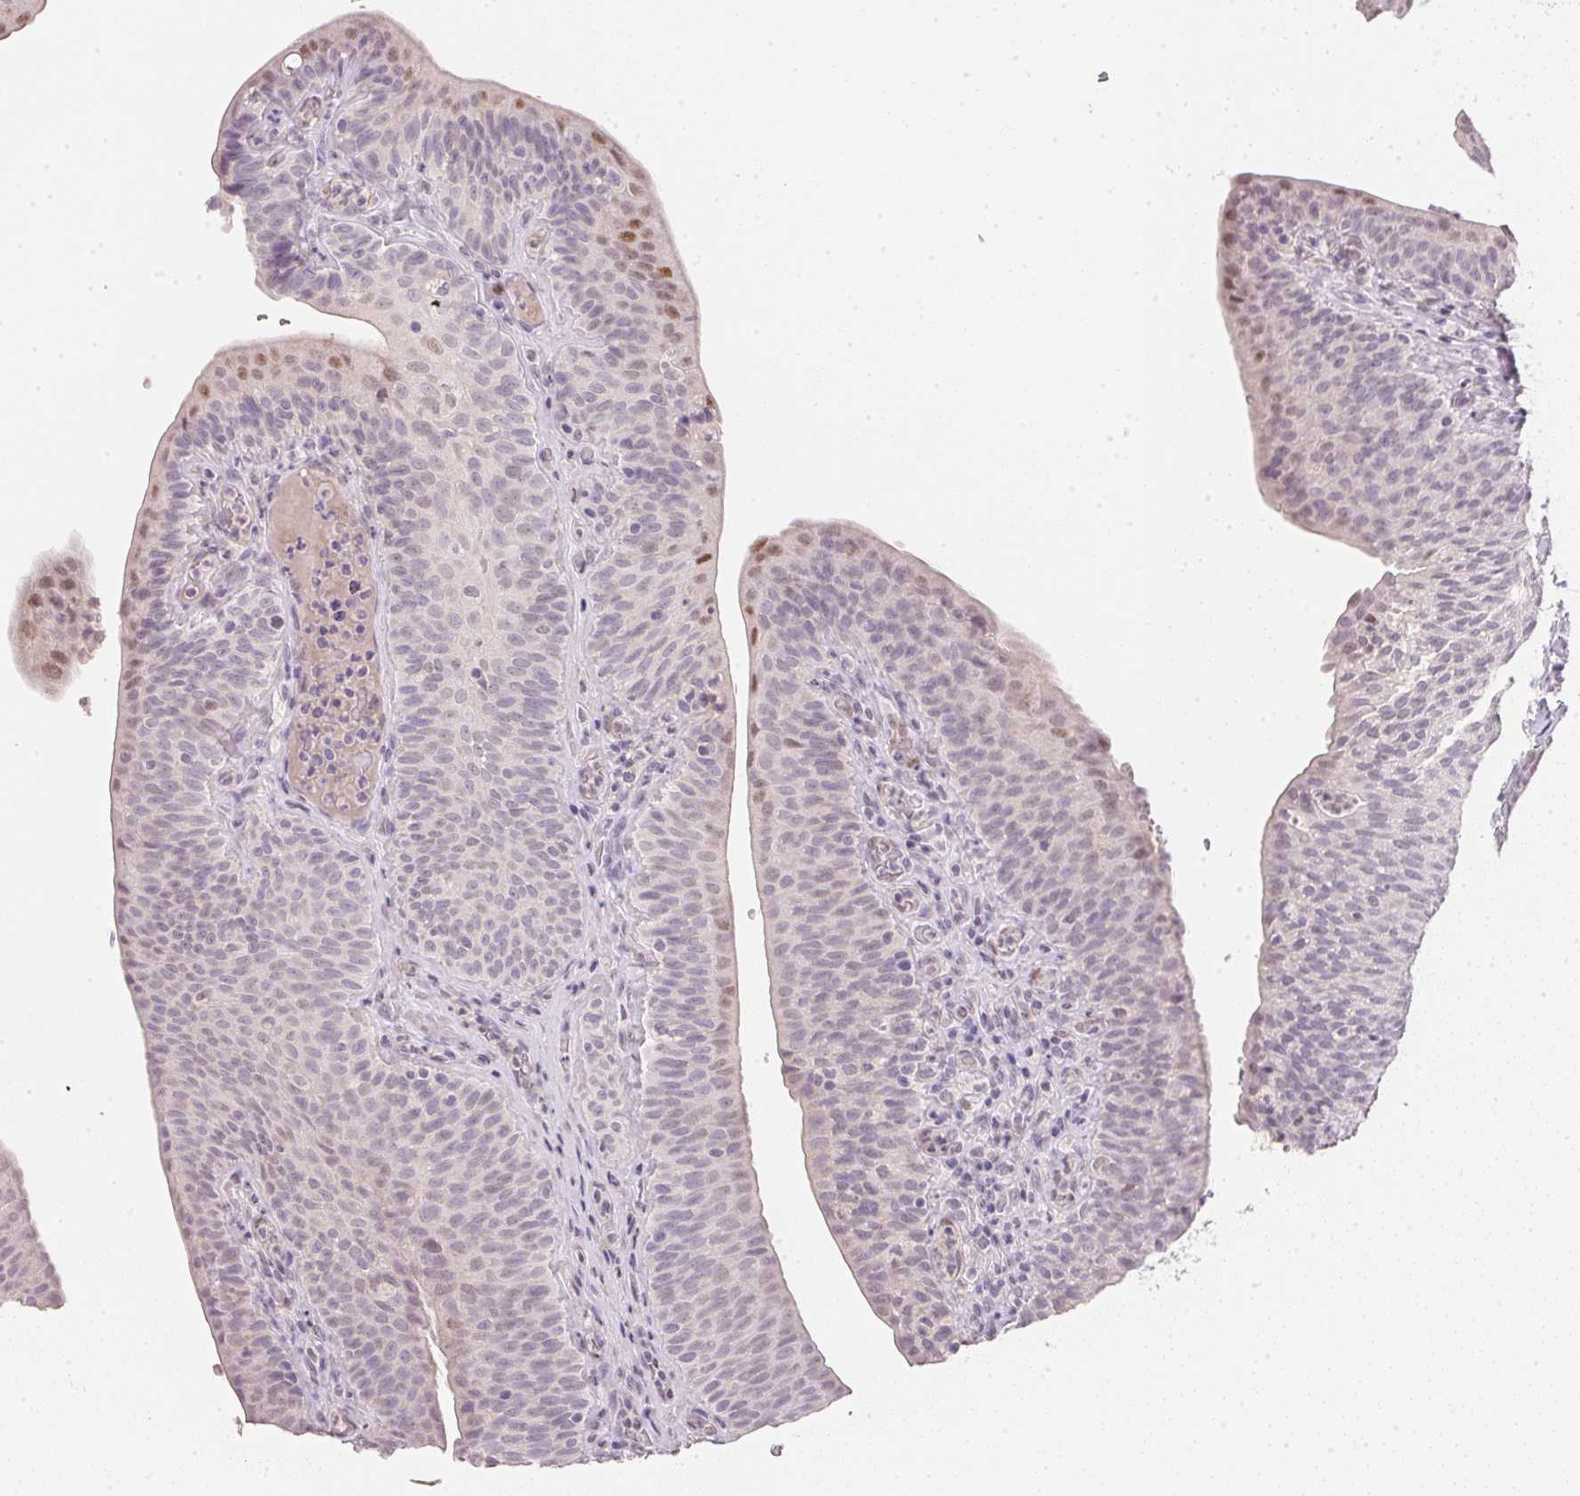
{"staining": {"intensity": "moderate", "quantity": "<25%", "location": "nuclear"}, "tissue": "urinary bladder", "cell_type": "Urothelial cells", "image_type": "normal", "snomed": [{"axis": "morphology", "description": "Normal tissue, NOS"}, {"axis": "topography", "description": "Urinary bladder"}, {"axis": "topography", "description": "Peripheral nerve tissue"}], "caption": "Immunohistochemical staining of benign urinary bladder exhibits <25% levels of moderate nuclear protein positivity in approximately <25% of urothelial cells.", "gene": "POLR3G", "patient": {"sex": "male", "age": 66}}